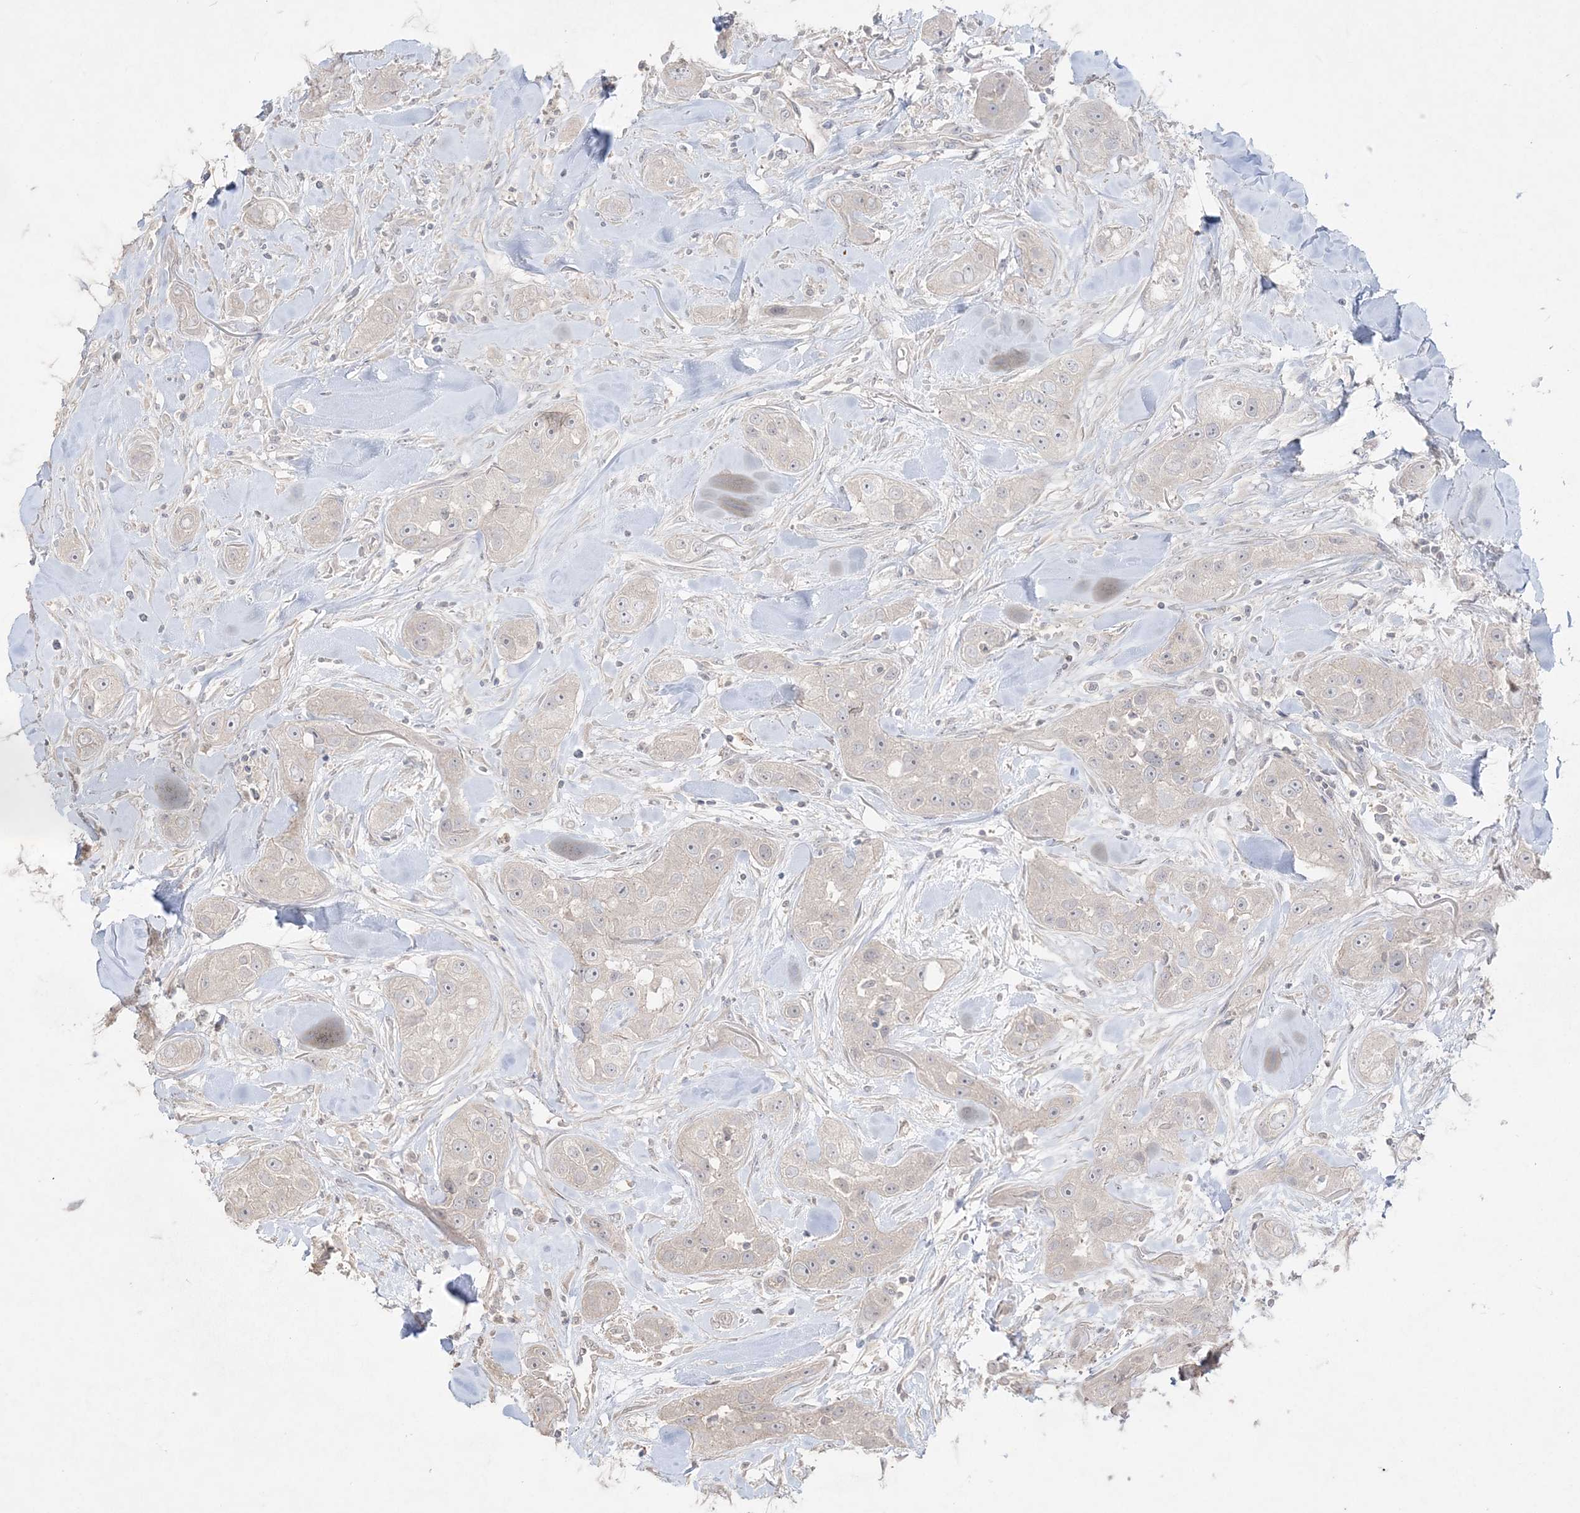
{"staining": {"intensity": "negative", "quantity": "none", "location": "none"}, "tissue": "head and neck cancer", "cell_type": "Tumor cells", "image_type": "cancer", "snomed": [{"axis": "morphology", "description": "Normal tissue, NOS"}, {"axis": "morphology", "description": "Squamous cell carcinoma, NOS"}, {"axis": "topography", "description": "Skeletal muscle"}, {"axis": "topography", "description": "Head-Neck"}], "caption": "A high-resolution micrograph shows immunohistochemistry staining of squamous cell carcinoma (head and neck), which shows no significant positivity in tumor cells.", "gene": "SH3BP4", "patient": {"sex": "male", "age": 51}}